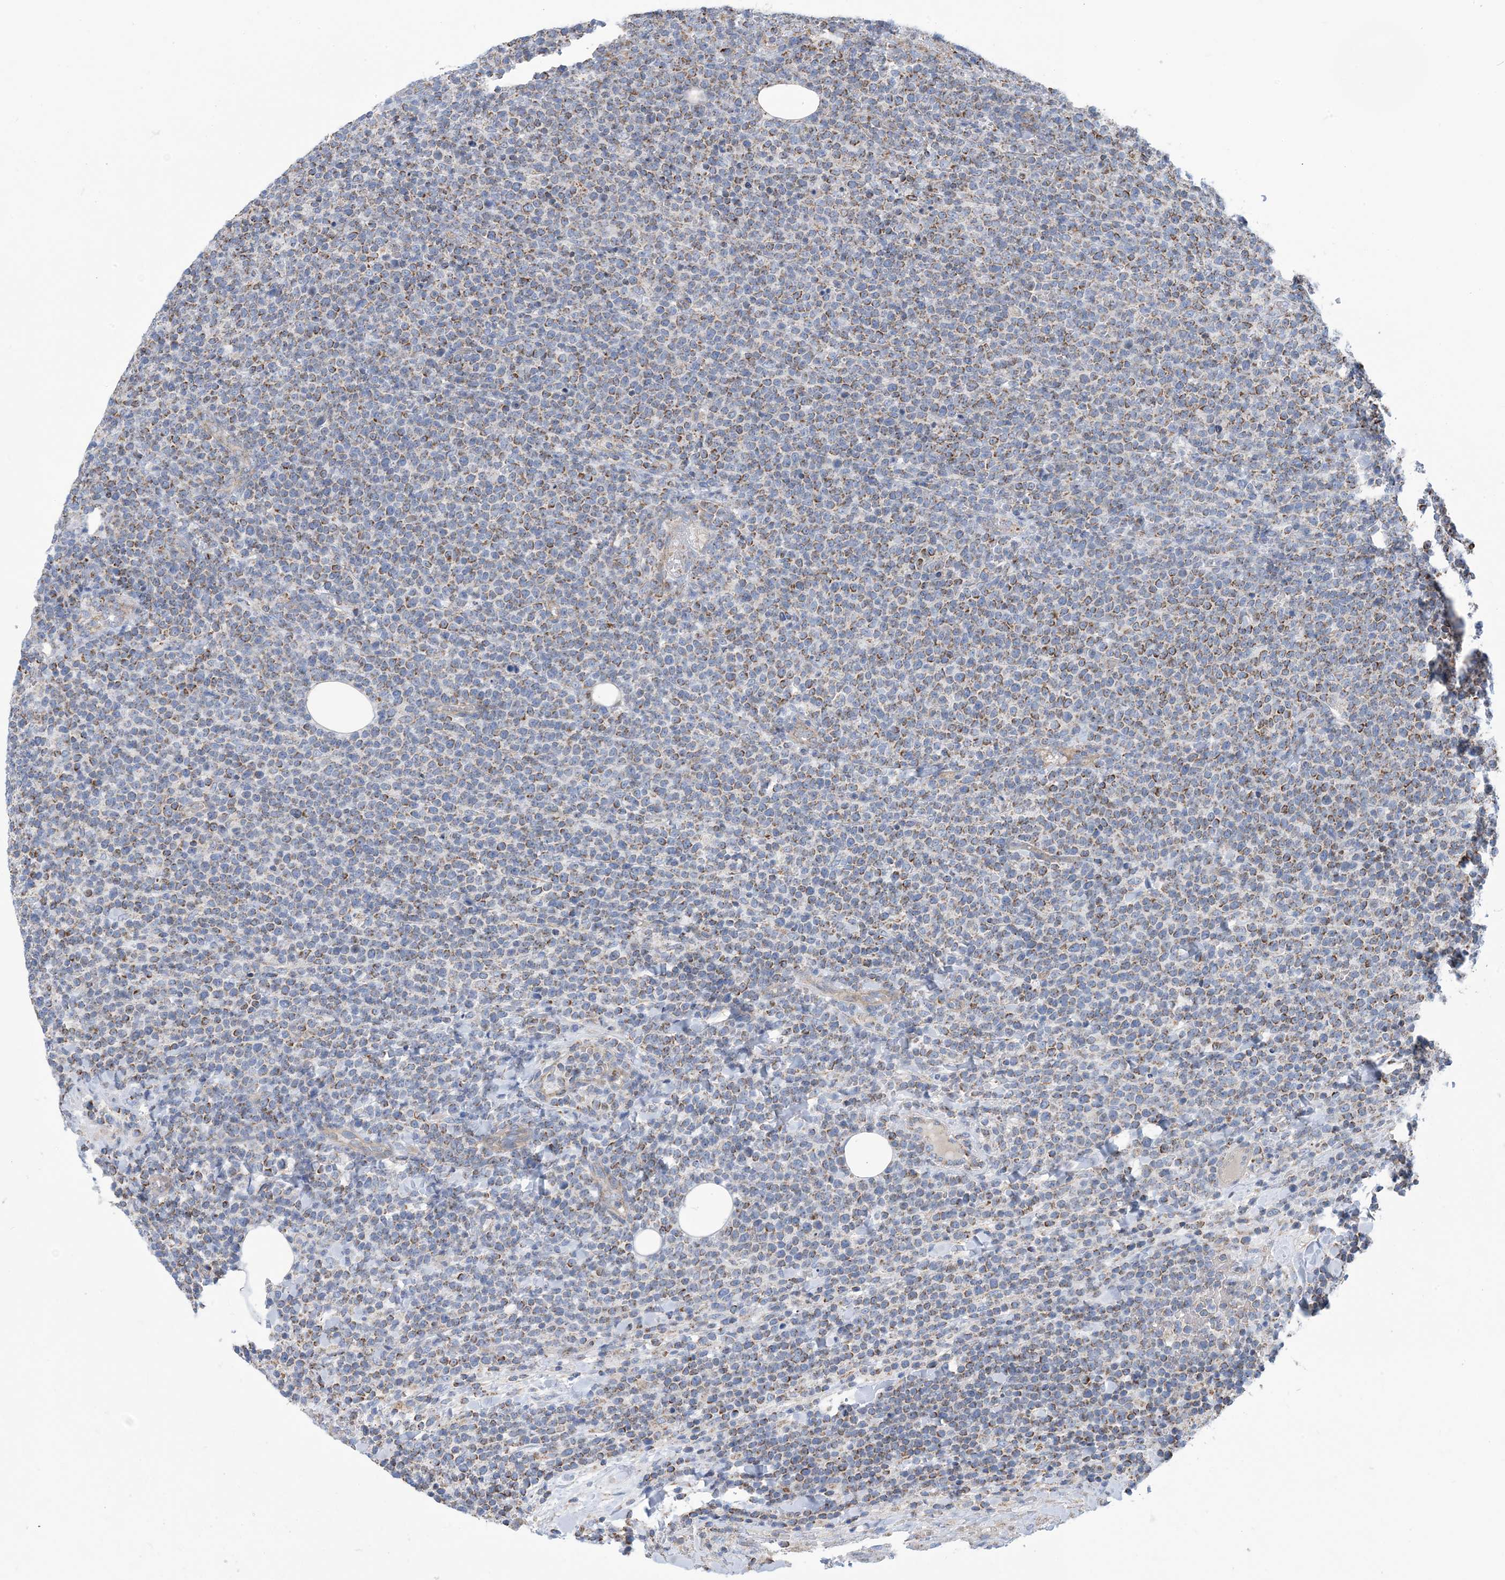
{"staining": {"intensity": "moderate", "quantity": "25%-75%", "location": "cytoplasmic/membranous"}, "tissue": "lymphoma", "cell_type": "Tumor cells", "image_type": "cancer", "snomed": [{"axis": "morphology", "description": "Malignant lymphoma, non-Hodgkin's type, High grade"}, {"axis": "topography", "description": "Lymph node"}], "caption": "Immunohistochemical staining of lymphoma exhibits medium levels of moderate cytoplasmic/membranous expression in about 25%-75% of tumor cells.", "gene": "PHOSPHO2", "patient": {"sex": "male", "age": 61}}